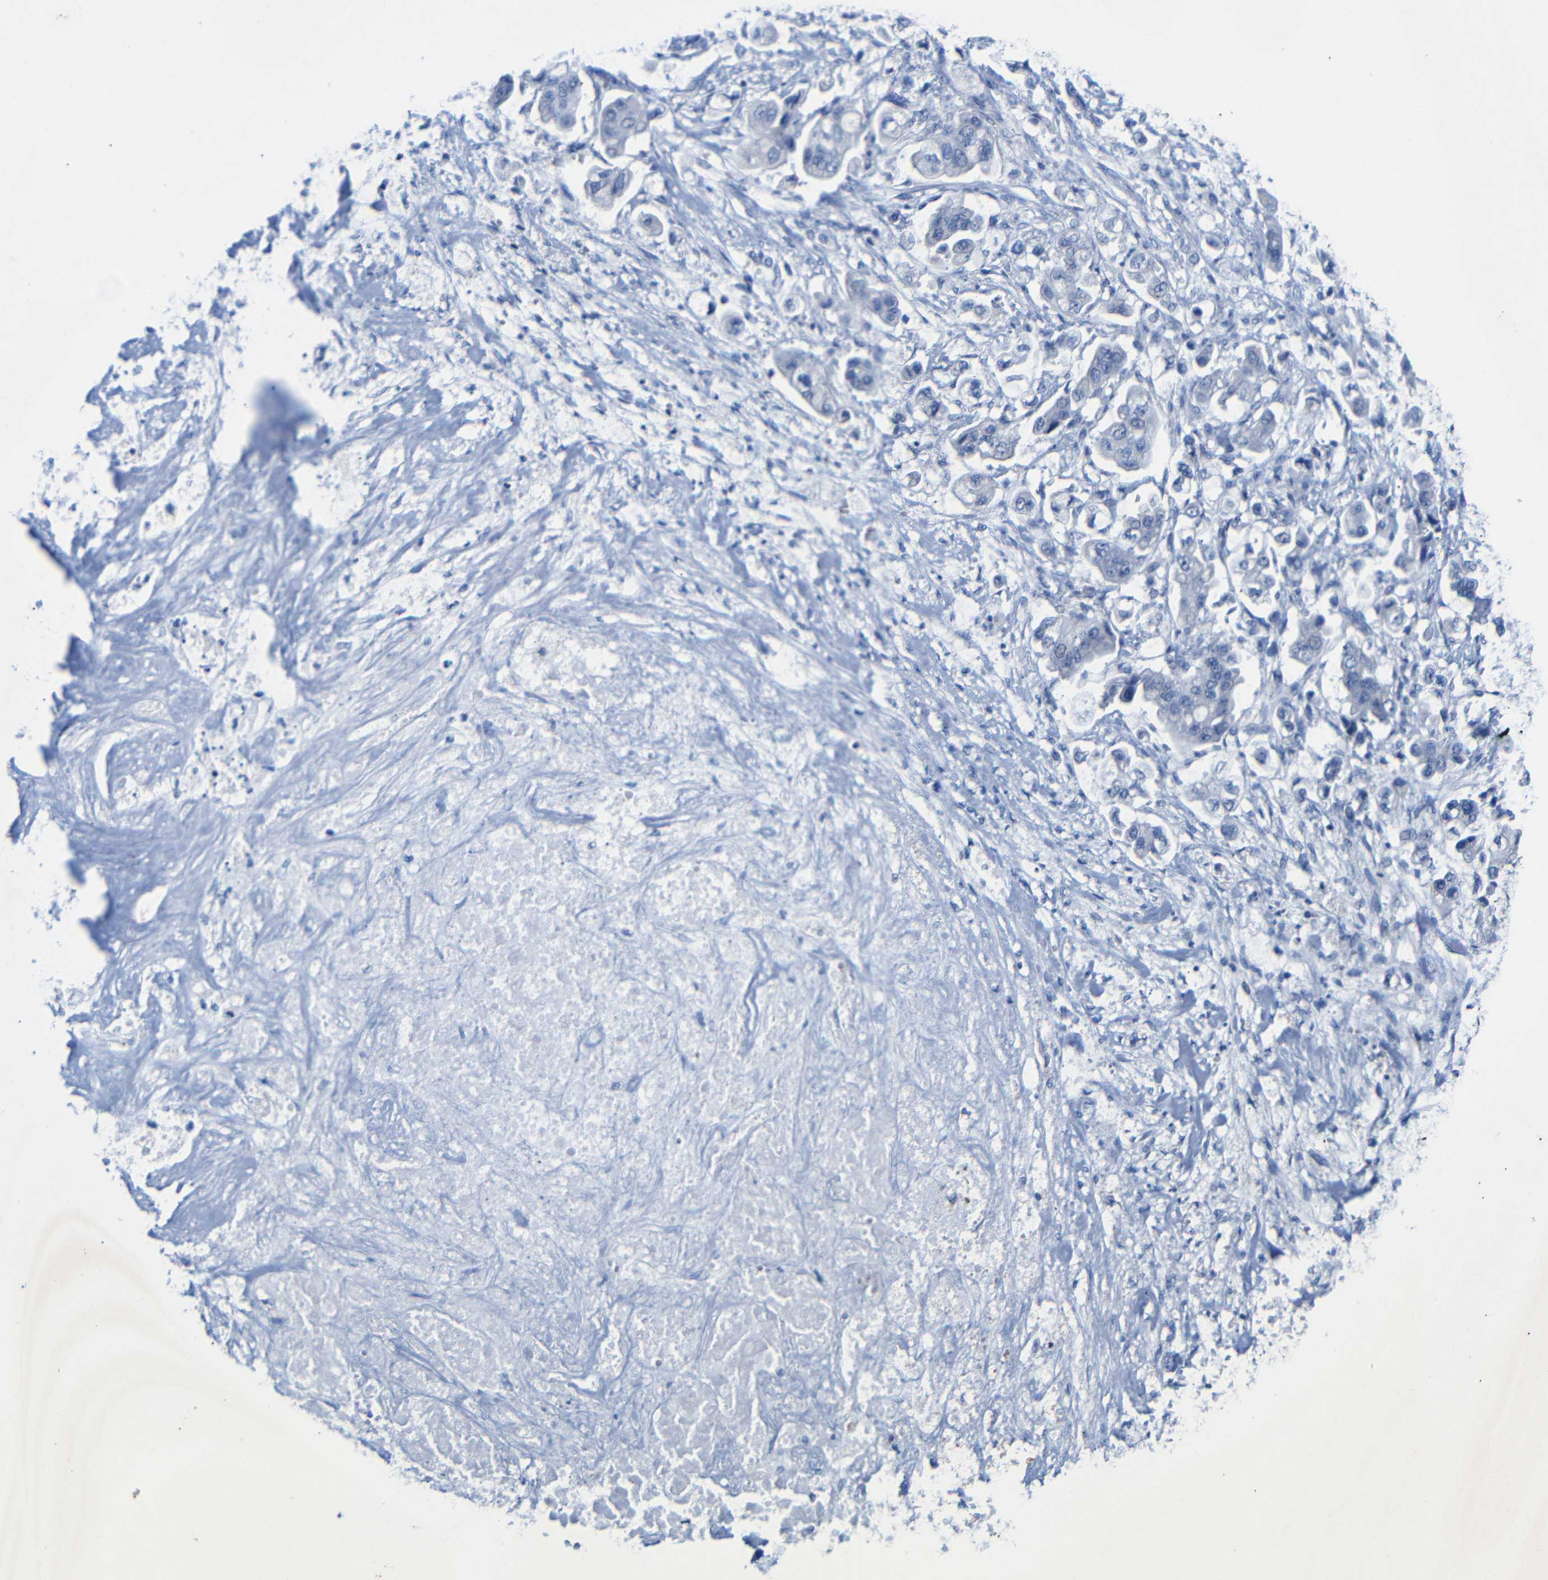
{"staining": {"intensity": "negative", "quantity": "none", "location": "none"}, "tissue": "stomach cancer", "cell_type": "Tumor cells", "image_type": "cancer", "snomed": [{"axis": "morphology", "description": "Adenocarcinoma, NOS"}, {"axis": "topography", "description": "Stomach"}], "caption": "This photomicrograph is of stomach cancer (adenocarcinoma) stained with IHC to label a protein in brown with the nuclei are counter-stained blue. There is no positivity in tumor cells.", "gene": "CGNL1", "patient": {"sex": "male", "age": 62}}